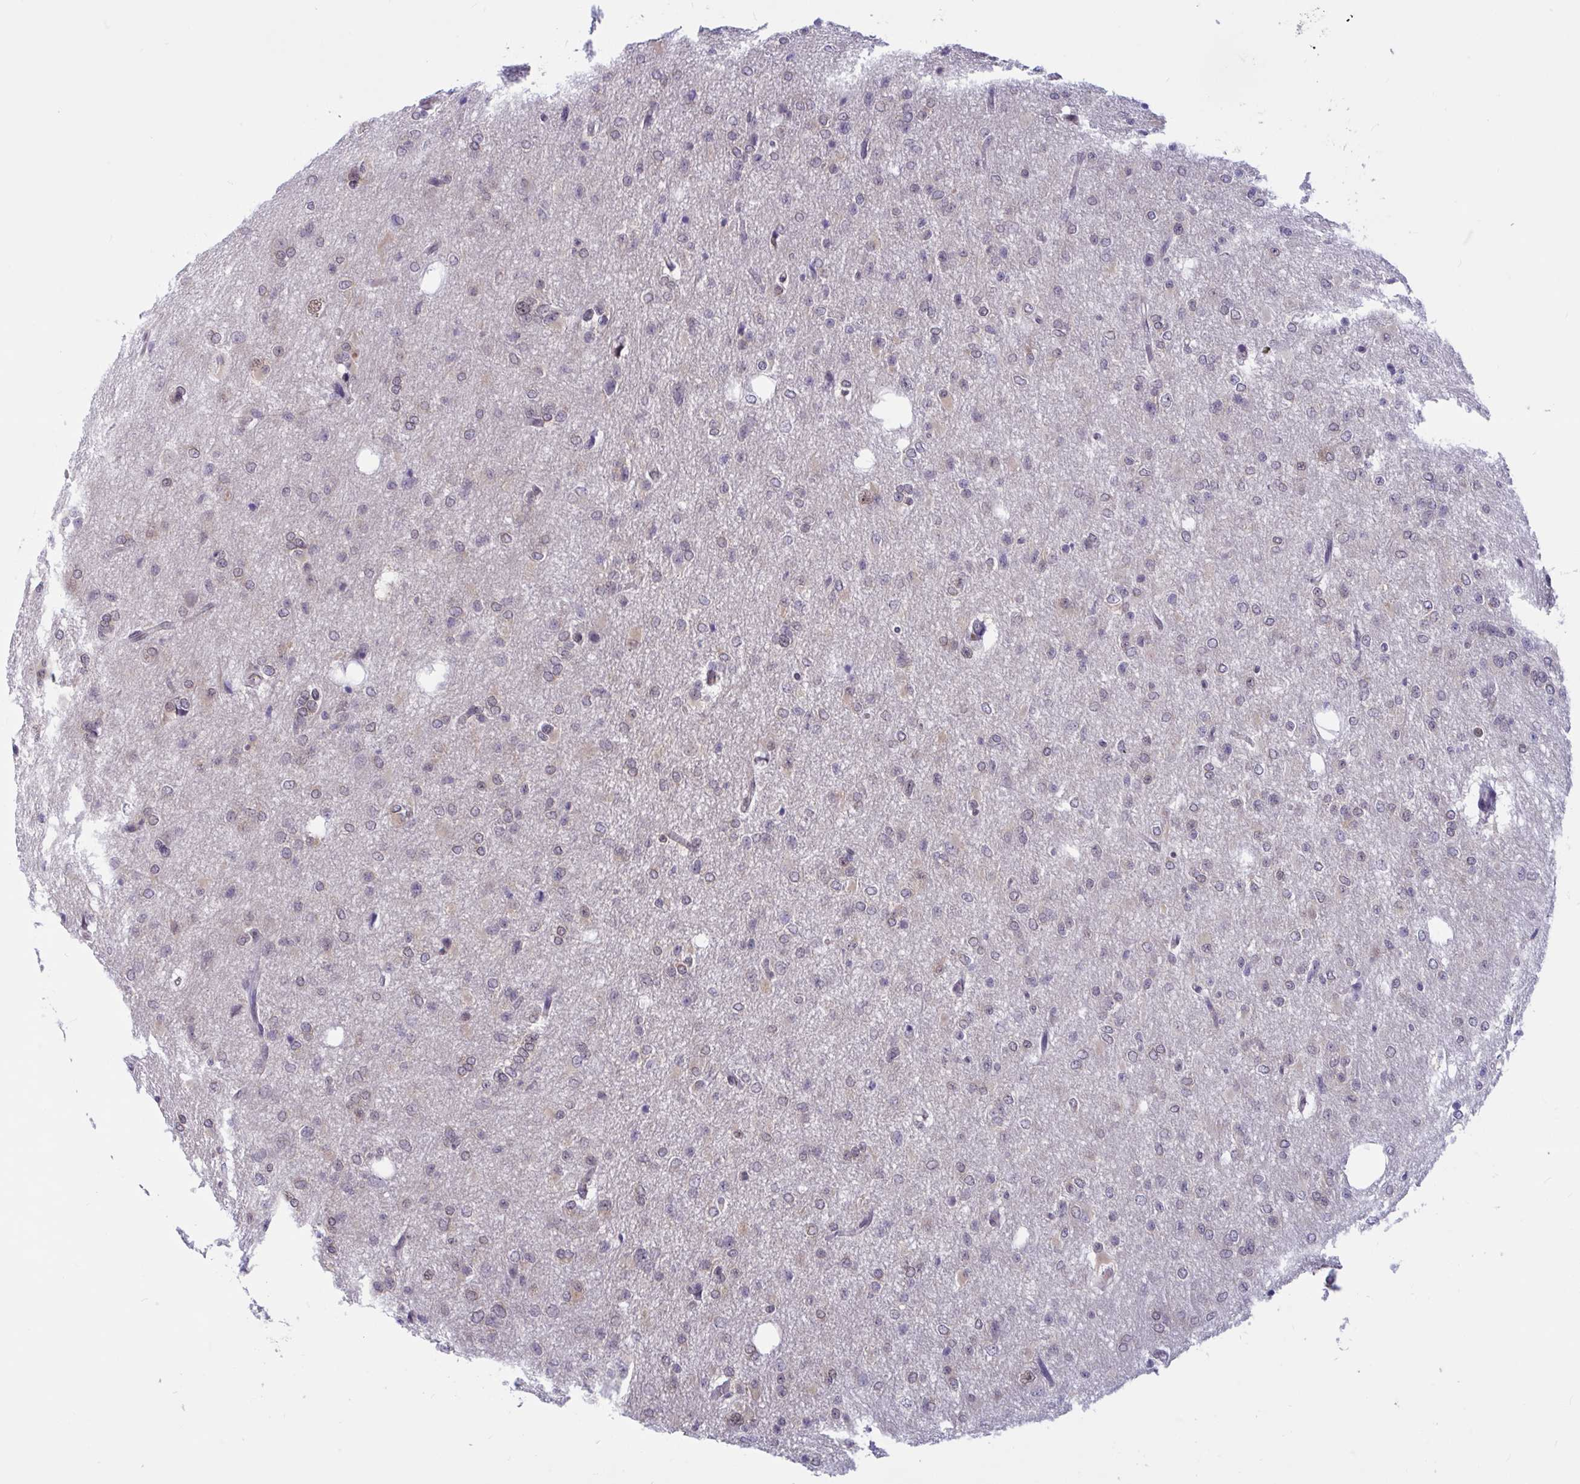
{"staining": {"intensity": "weak", "quantity": "25%-75%", "location": "nuclear"}, "tissue": "glioma", "cell_type": "Tumor cells", "image_type": "cancer", "snomed": [{"axis": "morphology", "description": "Glioma, malignant, Low grade"}, {"axis": "topography", "description": "Brain"}], "caption": "Protein staining displays weak nuclear expression in about 25%-75% of tumor cells in malignant glioma (low-grade).", "gene": "TSN", "patient": {"sex": "male", "age": 26}}